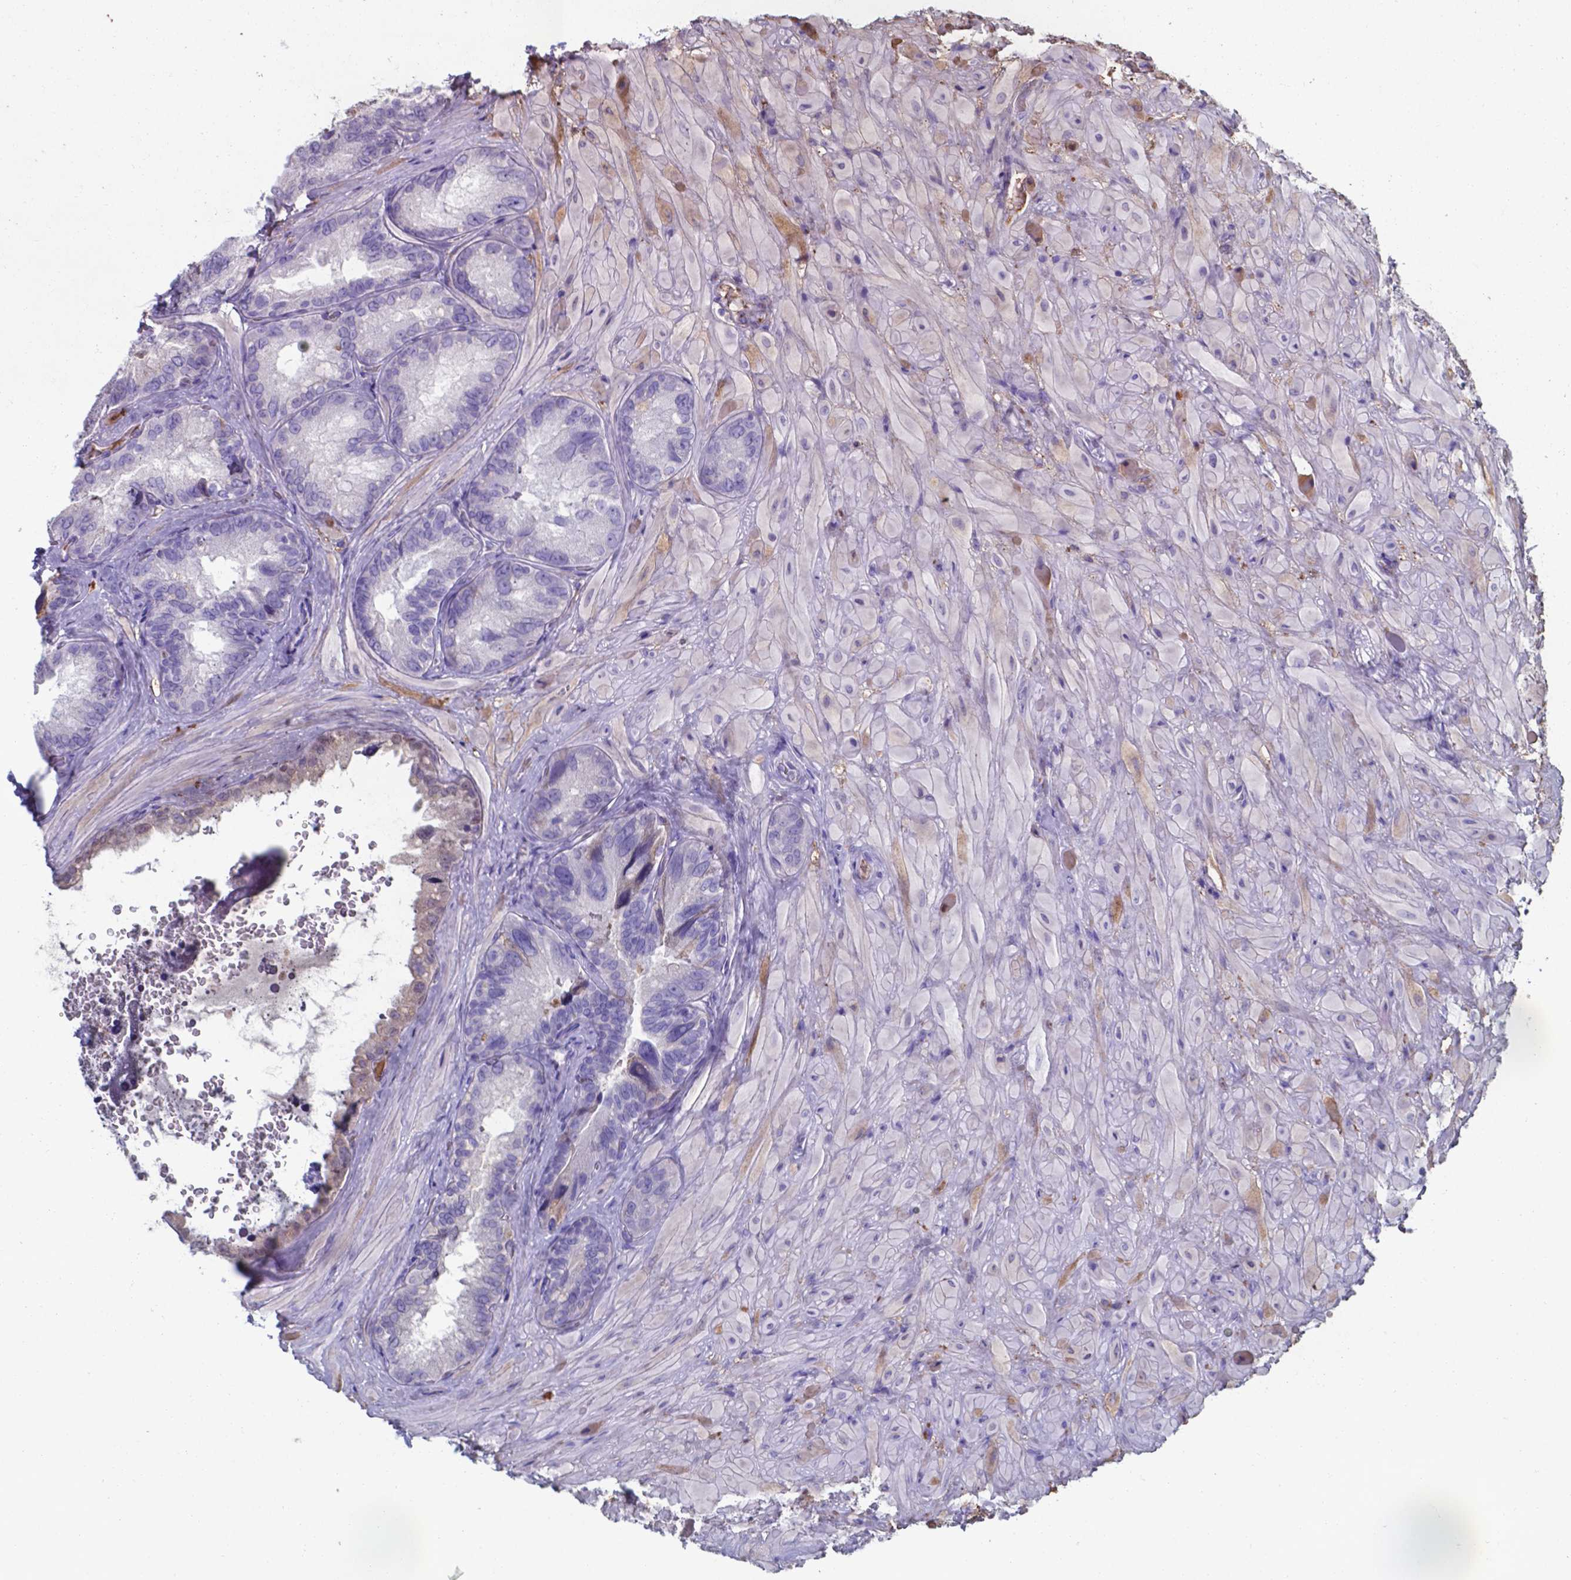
{"staining": {"intensity": "negative", "quantity": "none", "location": "none"}, "tissue": "seminal vesicle", "cell_type": "Glandular cells", "image_type": "normal", "snomed": [{"axis": "morphology", "description": "Normal tissue, NOS"}, {"axis": "topography", "description": "Seminal veicle"}], "caption": "The IHC photomicrograph has no significant positivity in glandular cells of seminal vesicle.", "gene": "SERPINA1", "patient": {"sex": "male", "age": 69}}